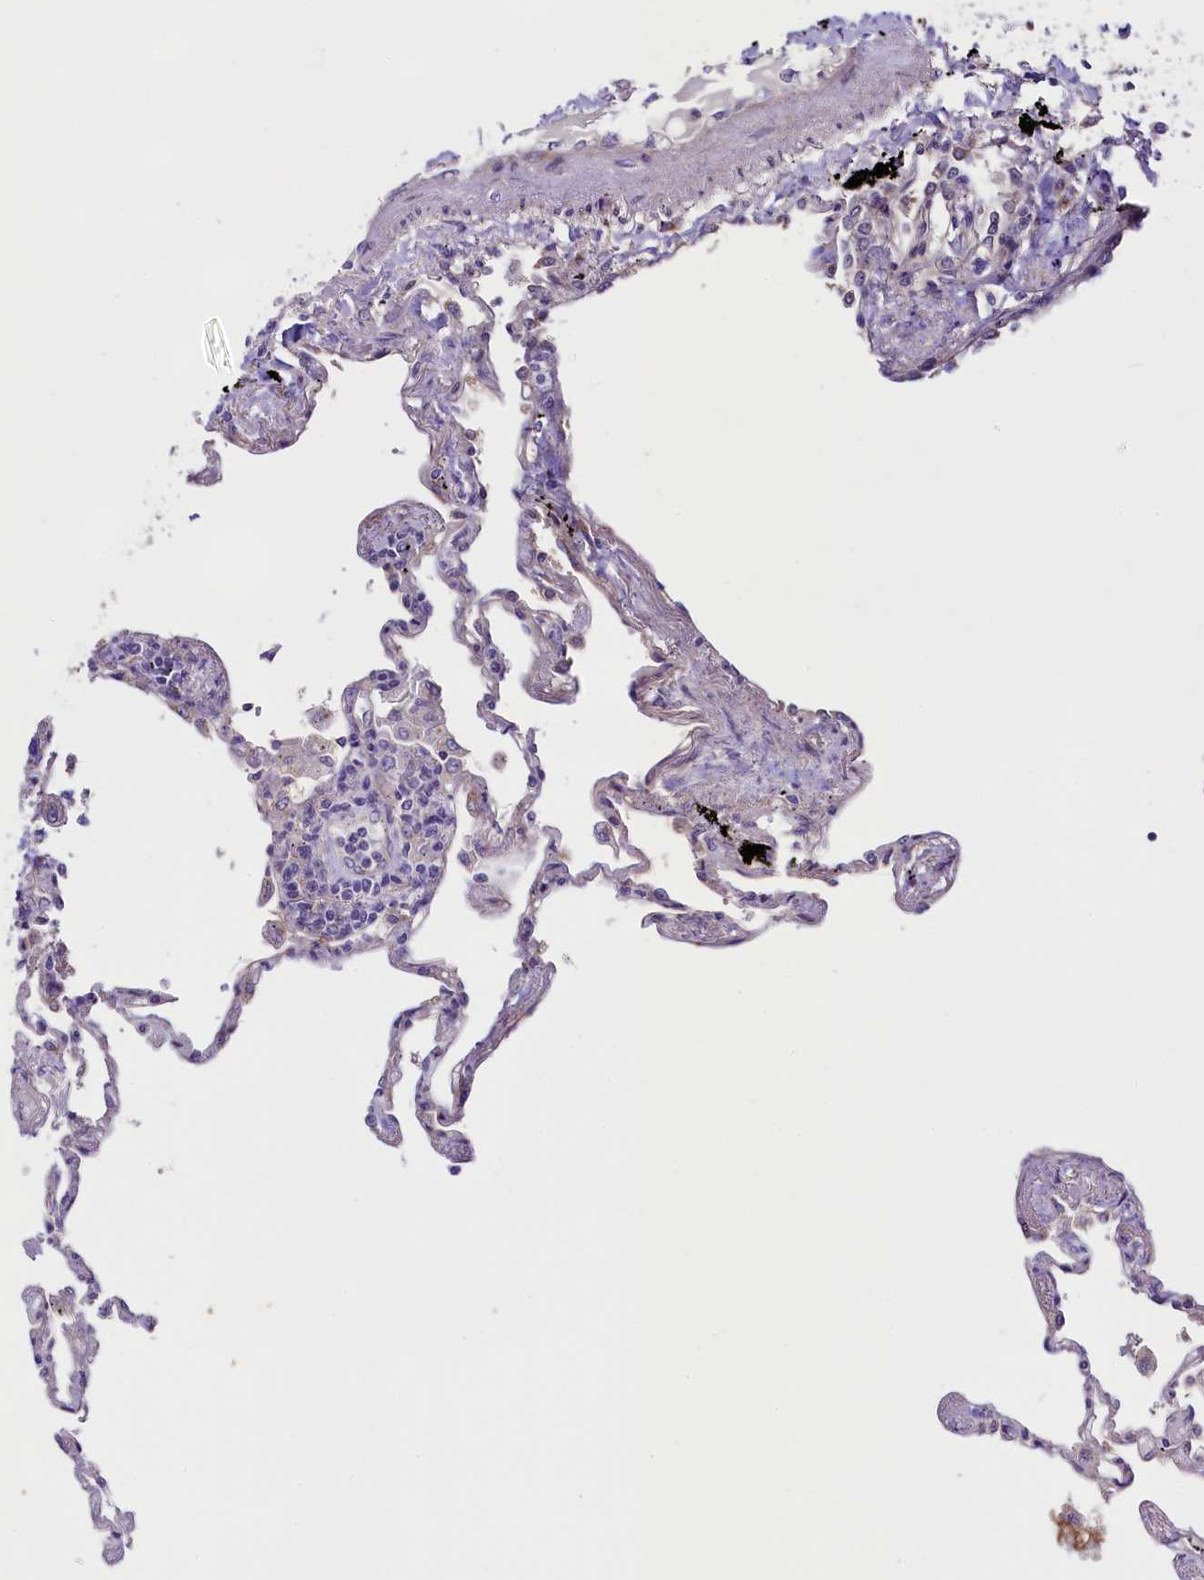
{"staining": {"intensity": "negative", "quantity": "none", "location": "none"}, "tissue": "lung", "cell_type": "Alveolar cells", "image_type": "normal", "snomed": [{"axis": "morphology", "description": "Normal tissue, NOS"}, {"axis": "topography", "description": "Lung"}], "caption": "A high-resolution micrograph shows IHC staining of benign lung, which displays no significant staining in alveolar cells.", "gene": "GPR108", "patient": {"sex": "female", "age": 67}}